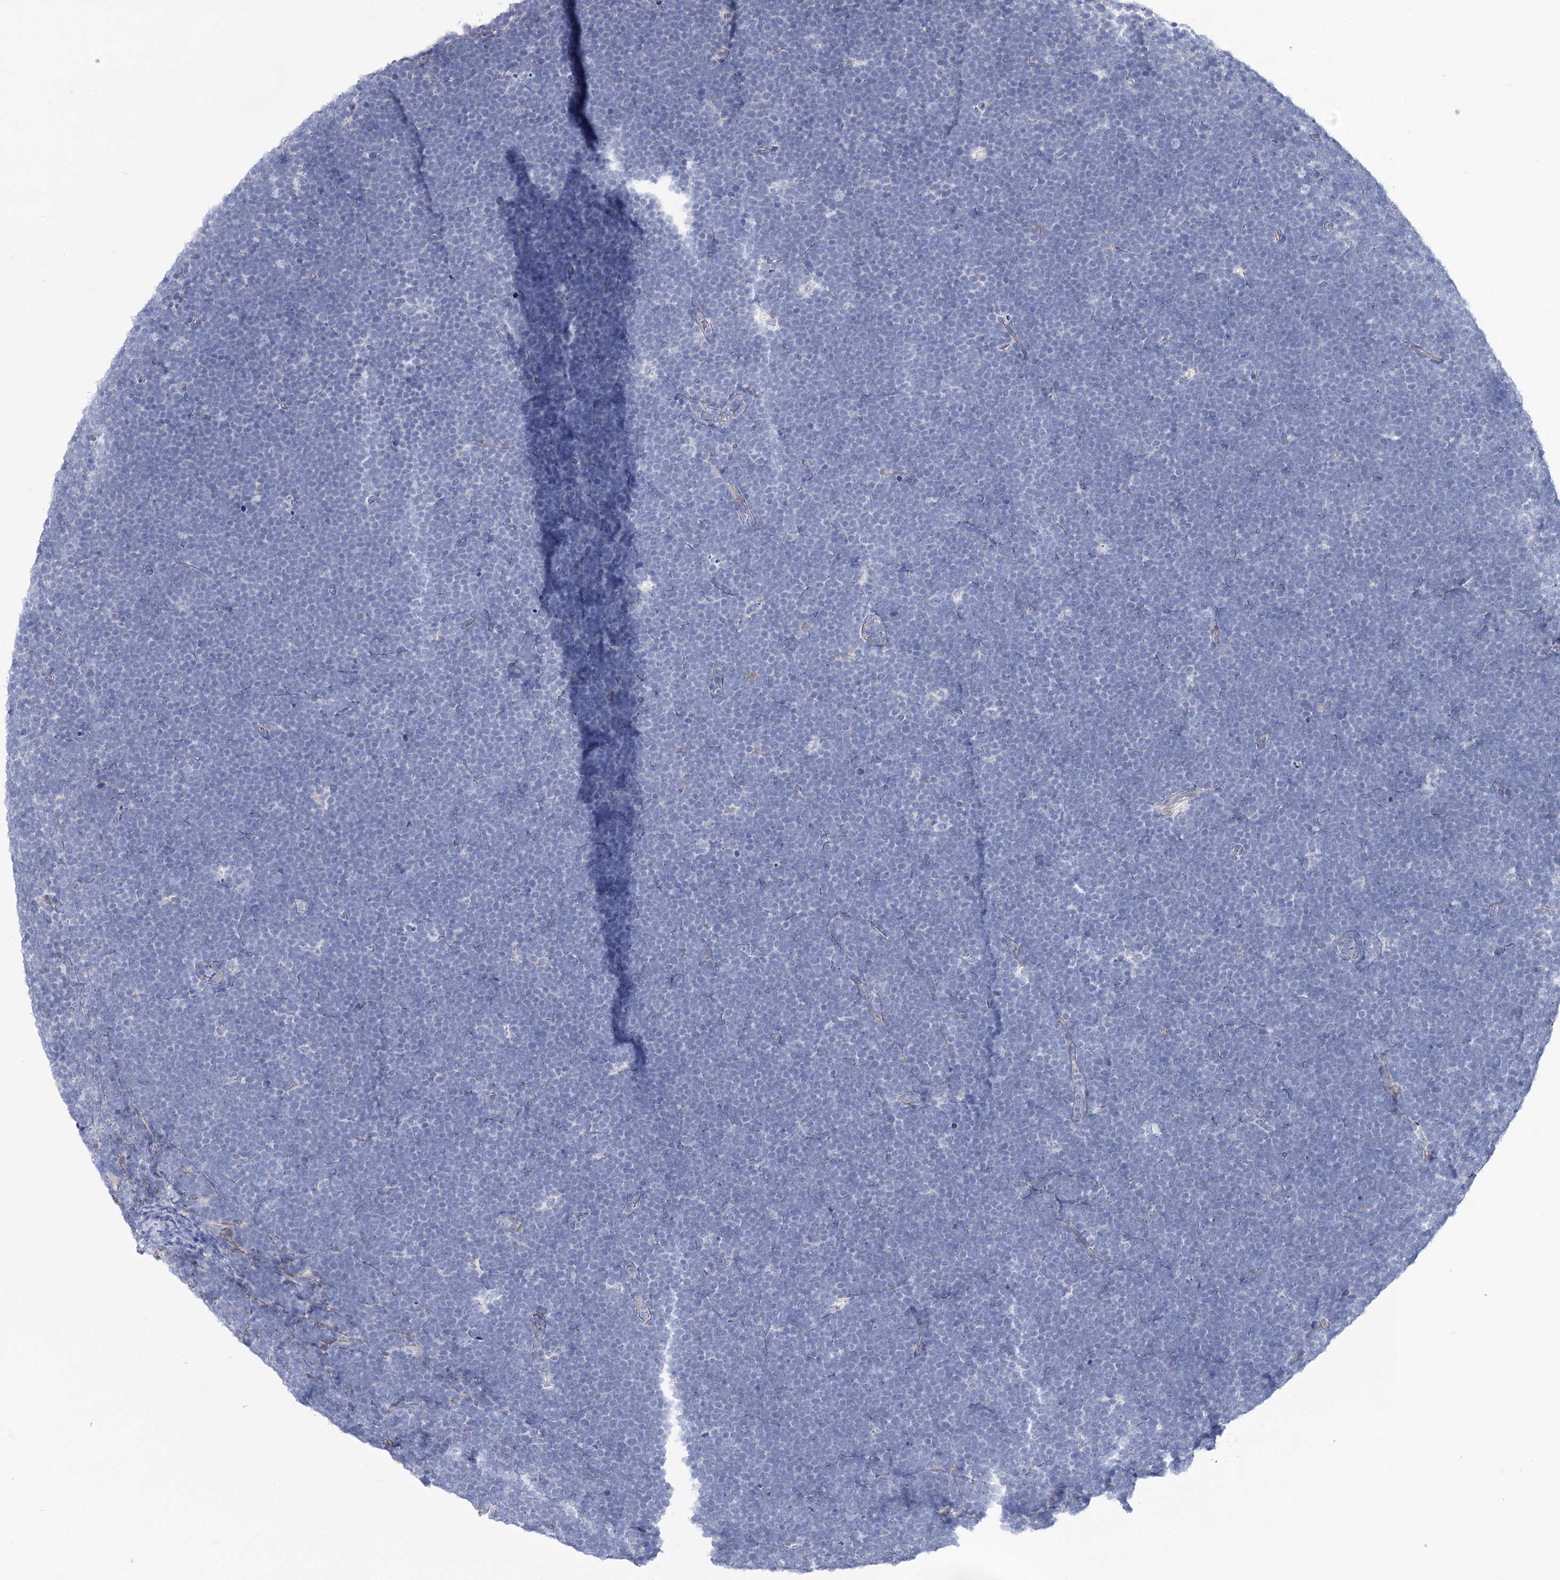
{"staining": {"intensity": "negative", "quantity": "none", "location": "none"}, "tissue": "lymphoma", "cell_type": "Tumor cells", "image_type": "cancer", "snomed": [{"axis": "morphology", "description": "Malignant lymphoma, non-Hodgkin's type, High grade"}, {"axis": "topography", "description": "Lymph node"}], "caption": "IHC image of neoplastic tissue: human lymphoma stained with DAB (3,3'-diaminobenzidine) demonstrates no significant protein positivity in tumor cells. (DAB immunohistochemistry with hematoxylin counter stain).", "gene": "NRAP", "patient": {"sex": "male", "age": 13}}